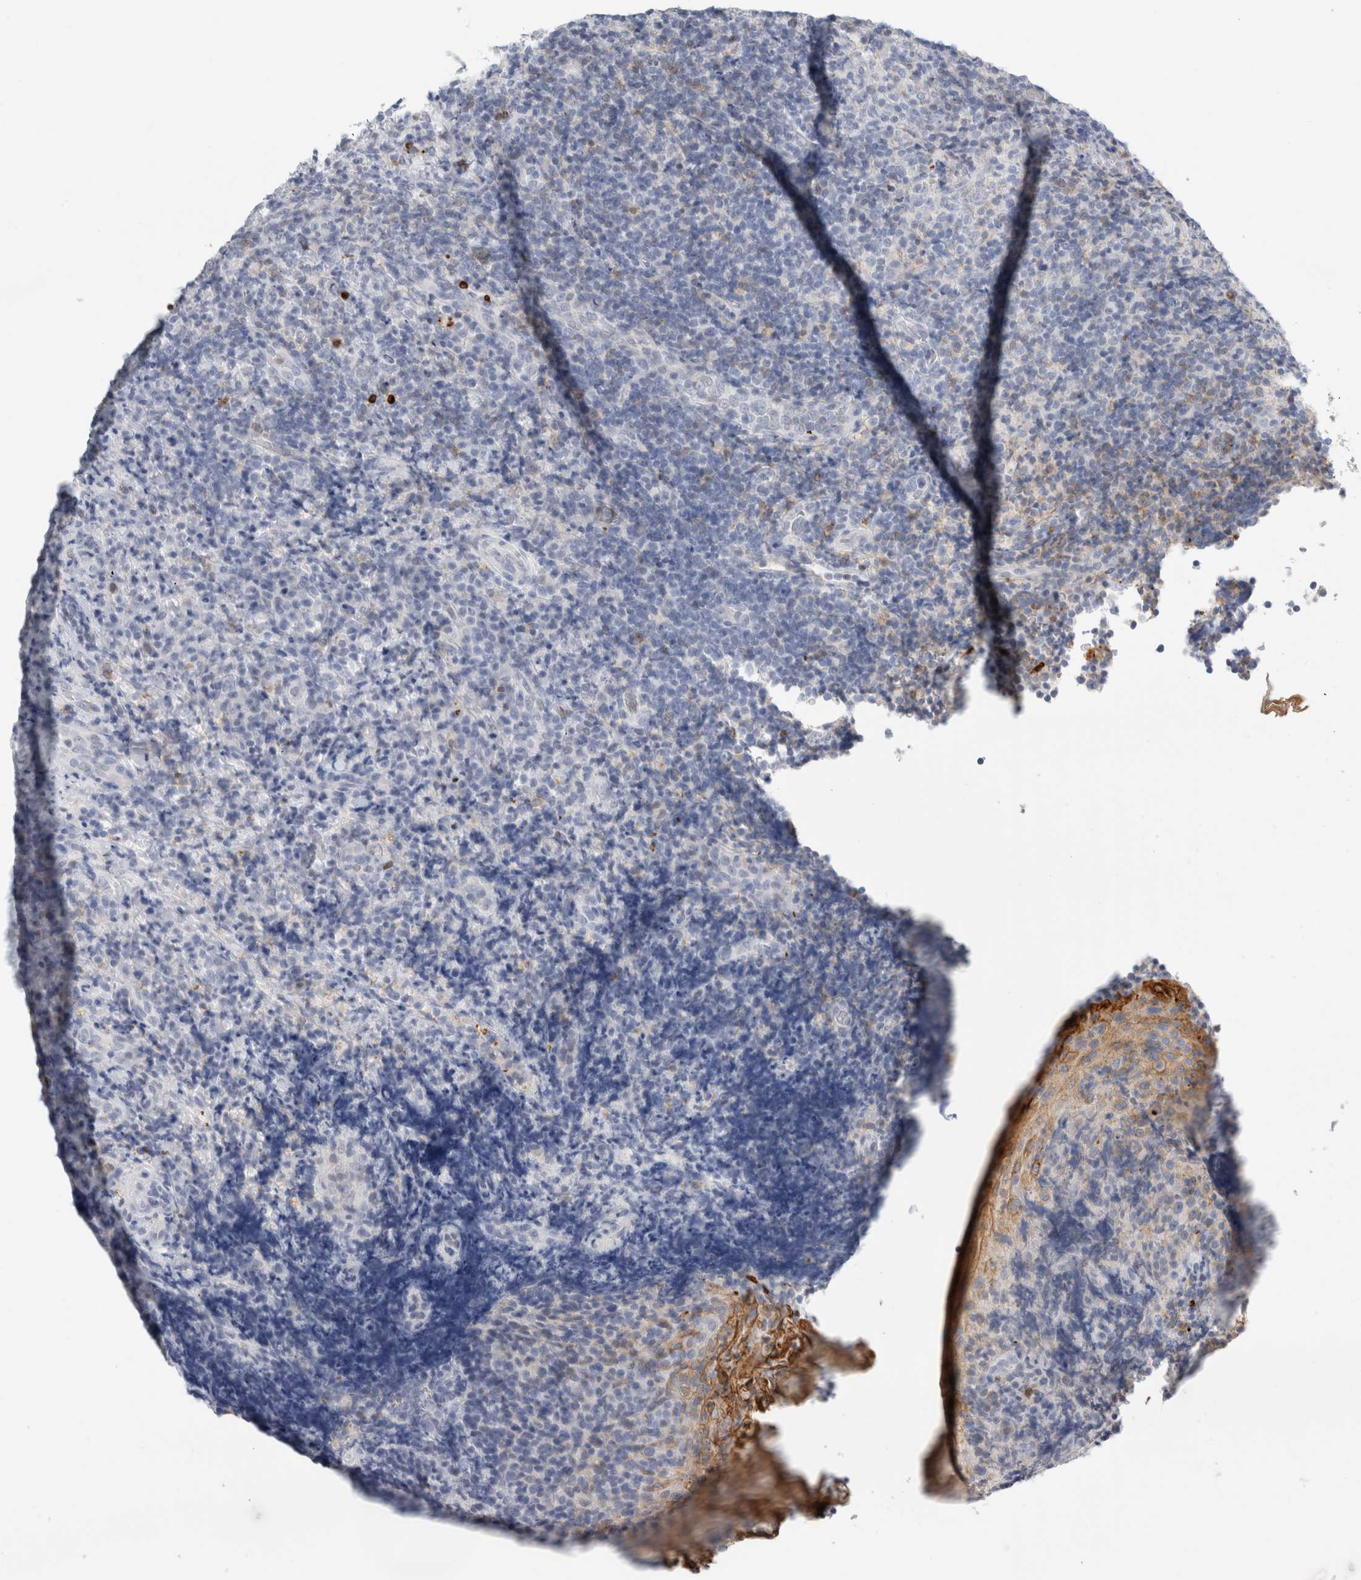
{"staining": {"intensity": "negative", "quantity": "none", "location": "none"}, "tissue": "lymphoma", "cell_type": "Tumor cells", "image_type": "cancer", "snomed": [{"axis": "morphology", "description": "Malignant lymphoma, non-Hodgkin's type, High grade"}, {"axis": "topography", "description": "Tonsil"}], "caption": "Malignant lymphoma, non-Hodgkin's type (high-grade) was stained to show a protein in brown. There is no significant expression in tumor cells.", "gene": "P2RY2", "patient": {"sex": "female", "age": 36}}